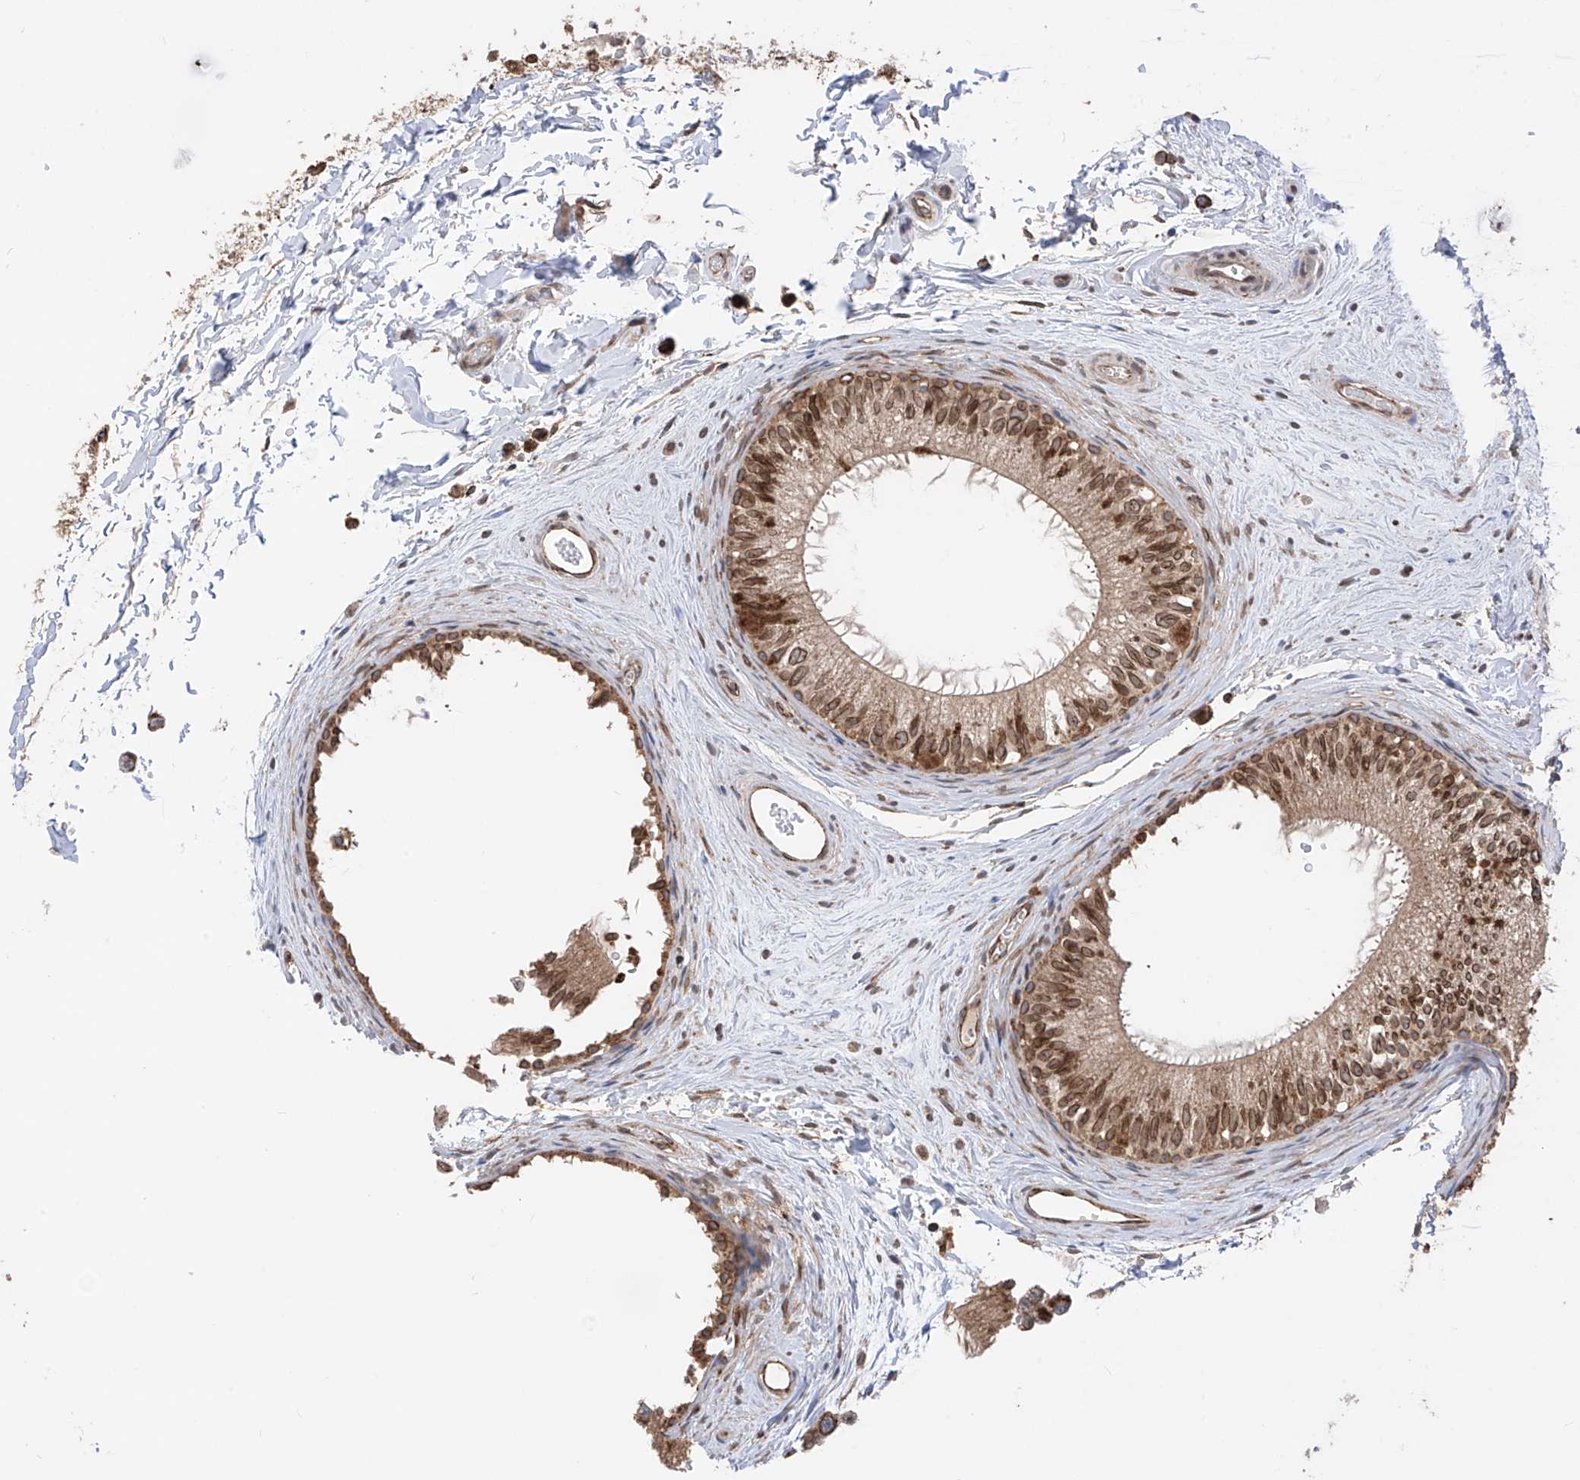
{"staining": {"intensity": "moderate", "quantity": ">75%", "location": "cytoplasmic/membranous,nuclear"}, "tissue": "epididymis", "cell_type": "Glandular cells", "image_type": "normal", "snomed": [{"axis": "morphology", "description": "Normal tissue, NOS"}, {"axis": "topography", "description": "Epididymis"}], "caption": "Human epididymis stained for a protein (brown) exhibits moderate cytoplasmic/membranous,nuclear positive expression in approximately >75% of glandular cells.", "gene": "AHCTF1", "patient": {"sex": "male", "age": 34}}